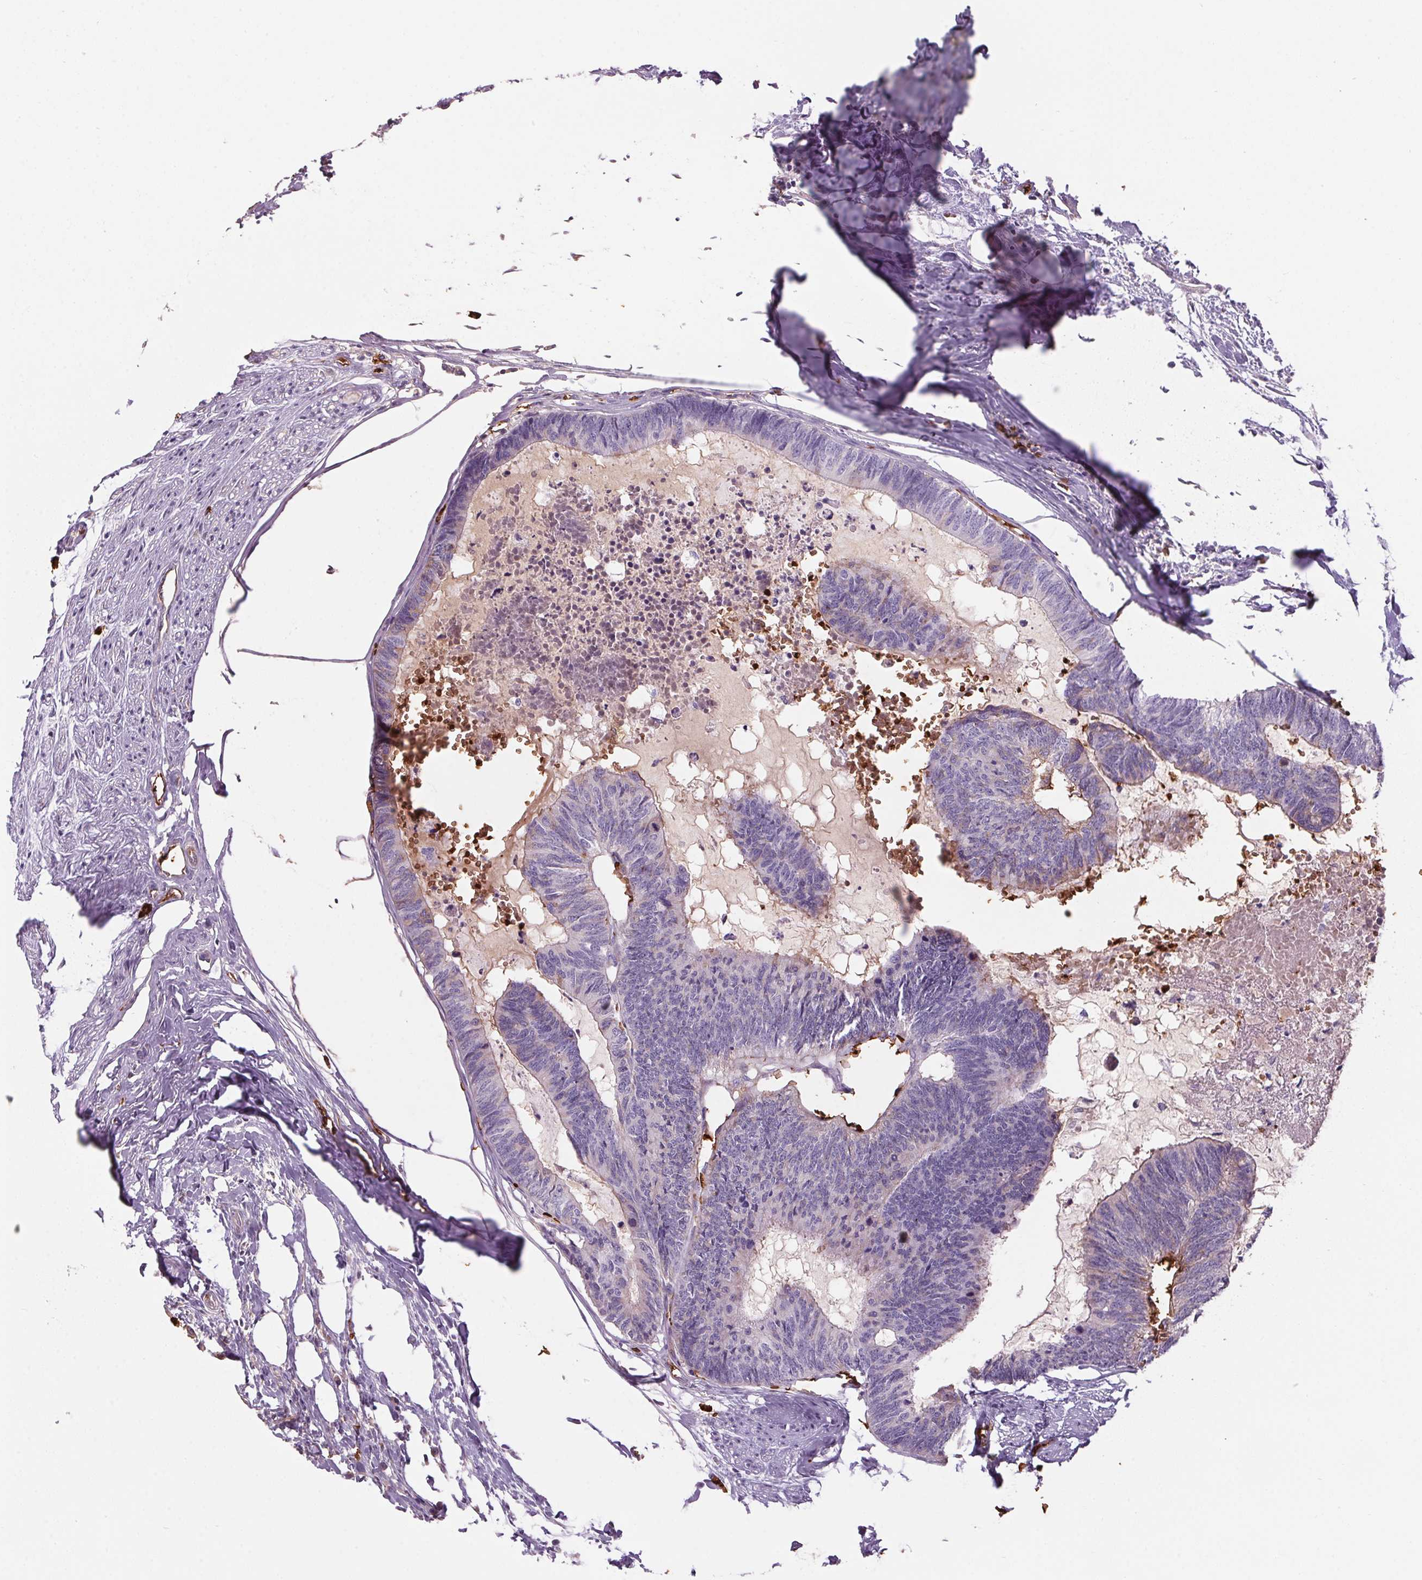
{"staining": {"intensity": "negative", "quantity": "none", "location": "none"}, "tissue": "colorectal cancer", "cell_type": "Tumor cells", "image_type": "cancer", "snomed": [{"axis": "morphology", "description": "Adenocarcinoma, NOS"}, {"axis": "topography", "description": "Colon"}, {"axis": "topography", "description": "Rectum"}], "caption": "Immunohistochemistry (IHC) of human colorectal cancer (adenocarcinoma) shows no staining in tumor cells.", "gene": "HBQ1", "patient": {"sex": "male", "age": 57}}